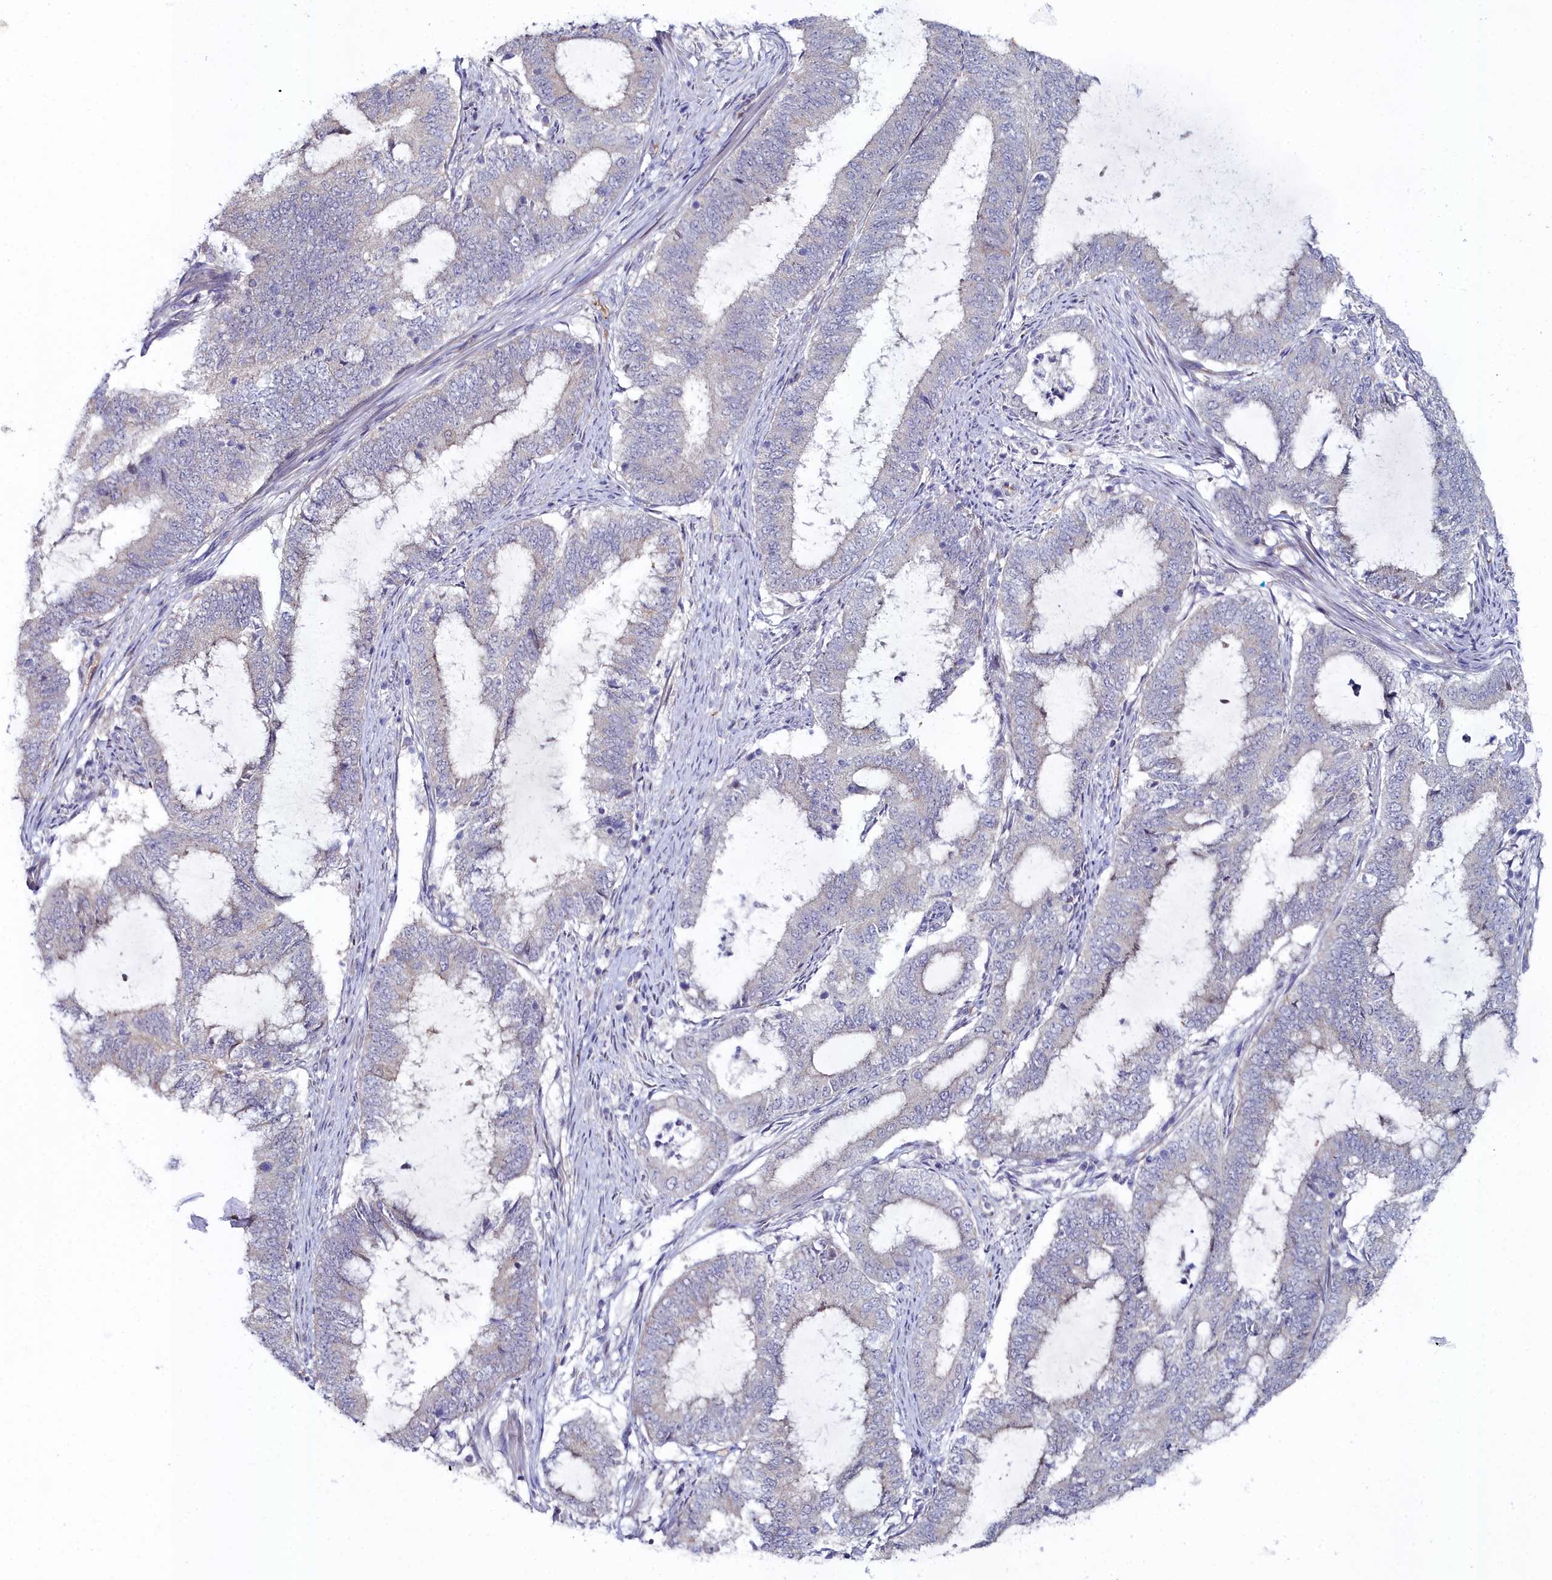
{"staining": {"intensity": "negative", "quantity": "none", "location": "none"}, "tissue": "endometrial cancer", "cell_type": "Tumor cells", "image_type": "cancer", "snomed": [{"axis": "morphology", "description": "Adenocarcinoma, NOS"}, {"axis": "topography", "description": "Endometrium"}], "caption": "There is no significant expression in tumor cells of adenocarcinoma (endometrial).", "gene": "KCTD18", "patient": {"sex": "female", "age": 51}}